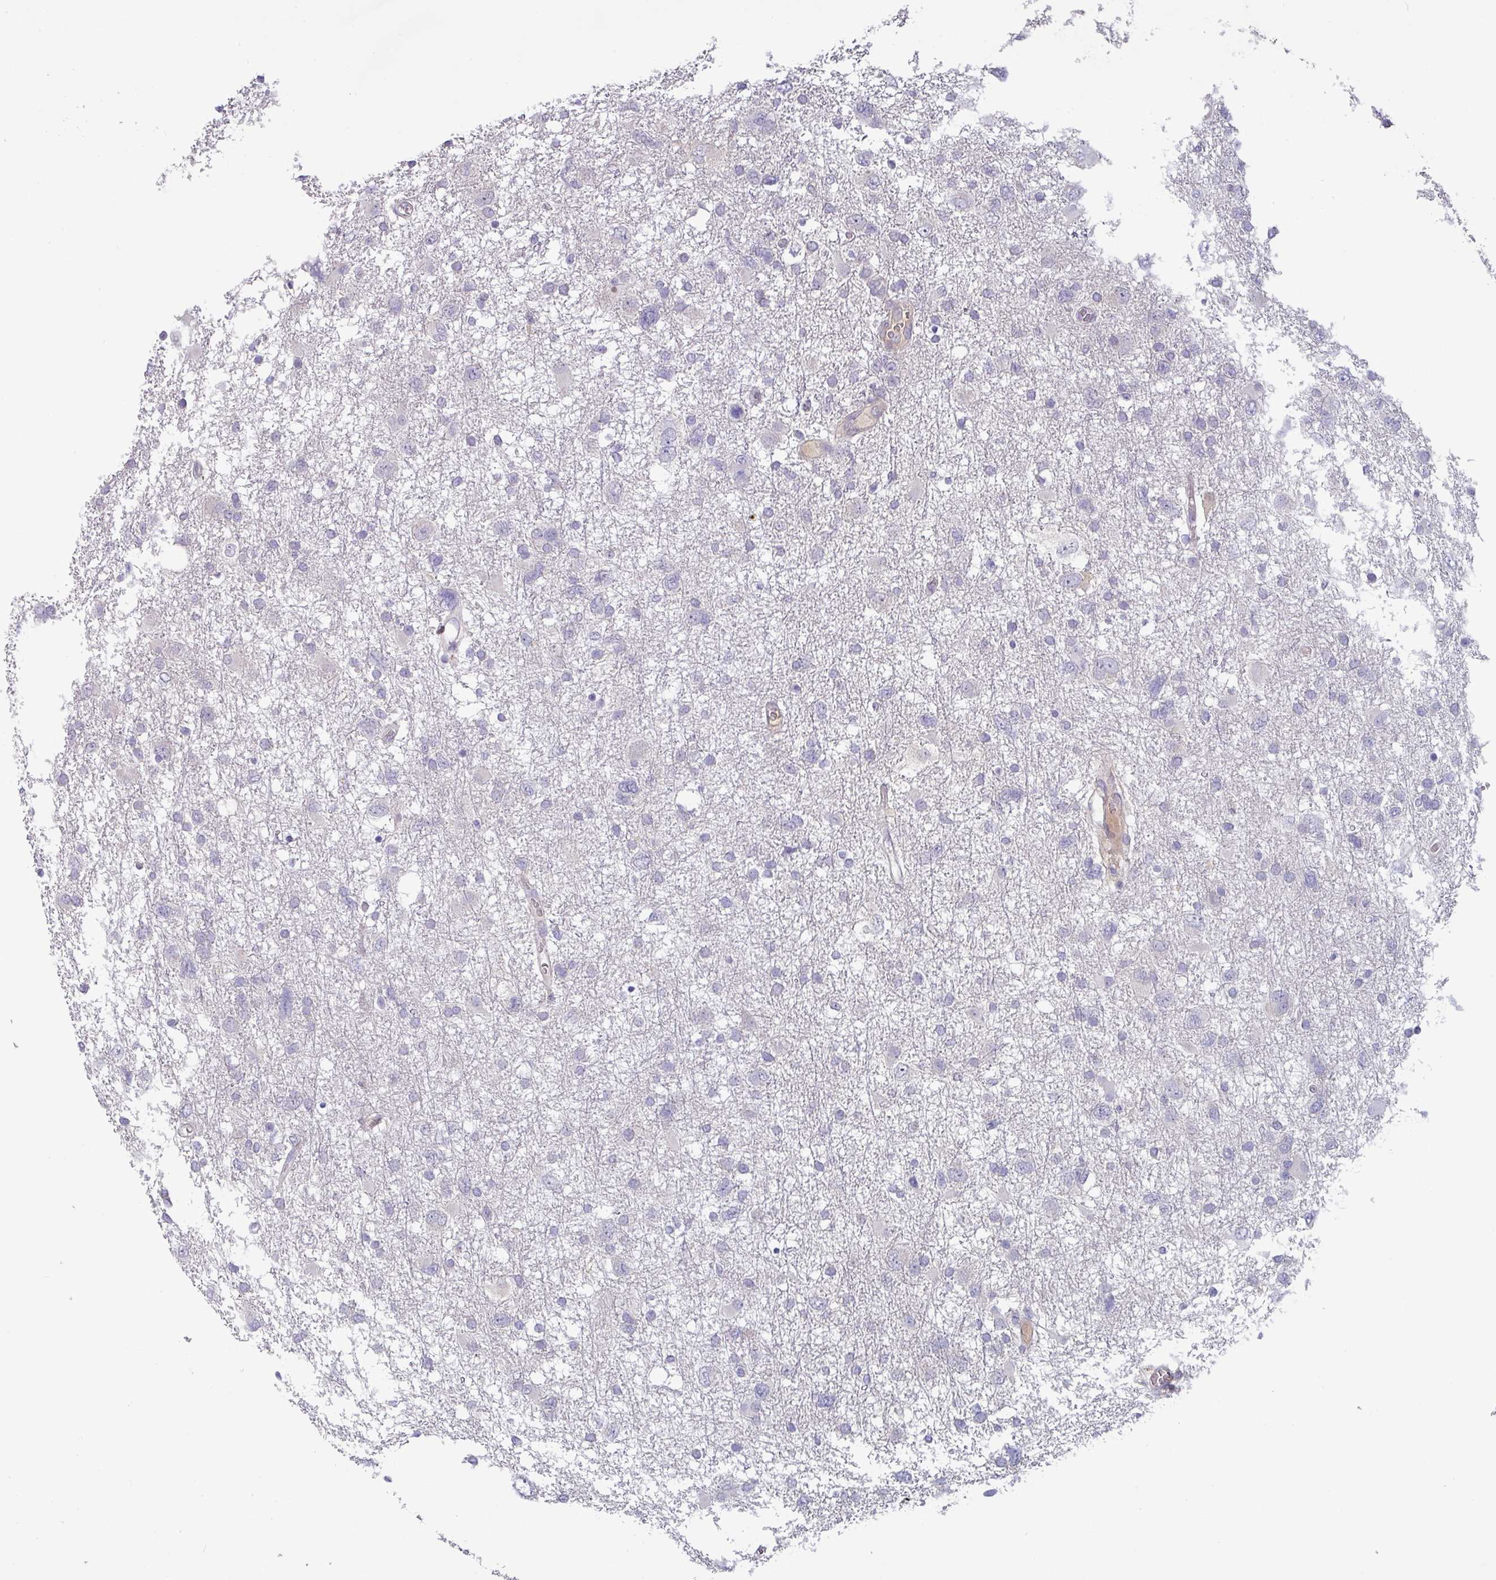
{"staining": {"intensity": "negative", "quantity": "none", "location": "none"}, "tissue": "glioma", "cell_type": "Tumor cells", "image_type": "cancer", "snomed": [{"axis": "morphology", "description": "Glioma, malignant, High grade"}, {"axis": "topography", "description": "Brain"}], "caption": "This is an IHC image of human glioma. There is no staining in tumor cells.", "gene": "KLHL3", "patient": {"sex": "male", "age": 61}}